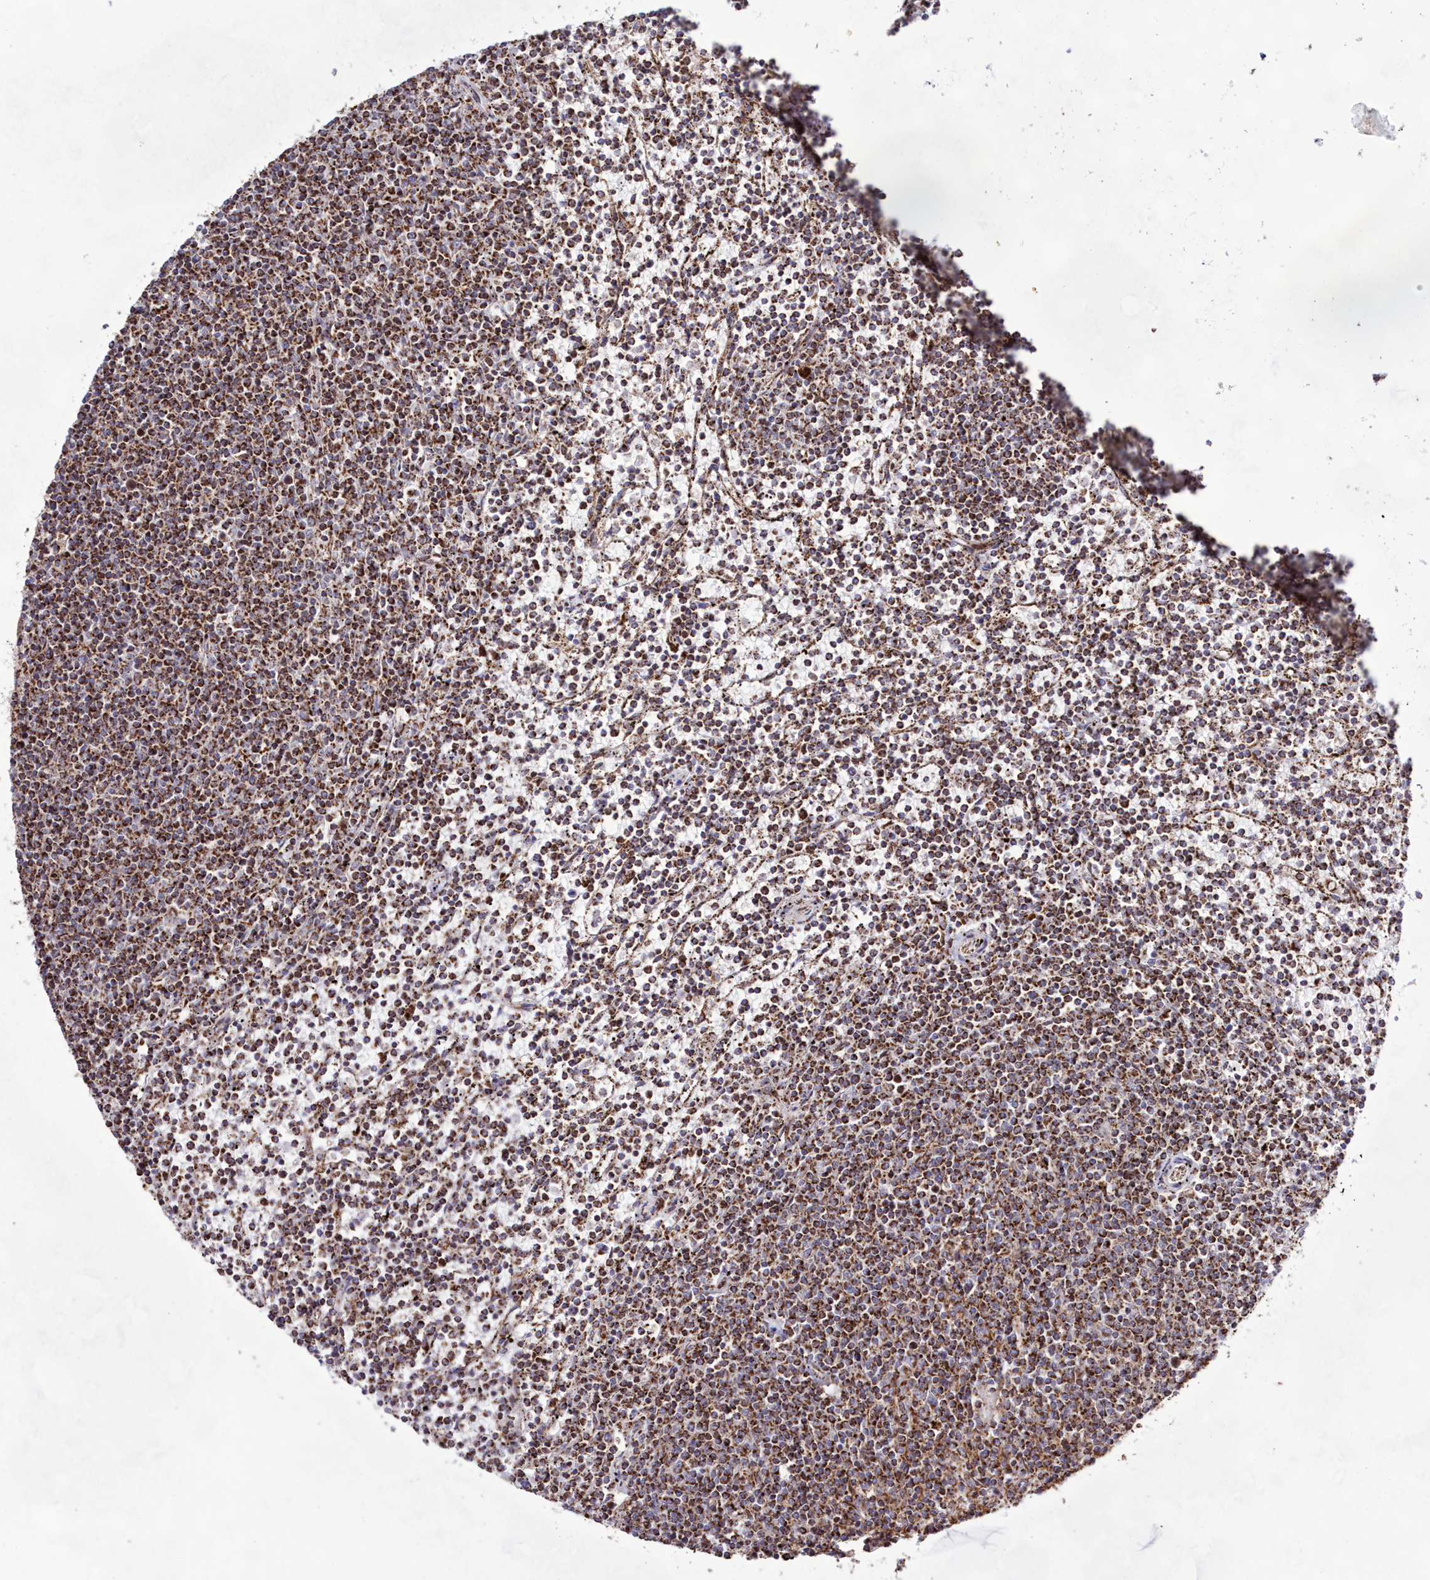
{"staining": {"intensity": "strong", "quantity": ">75%", "location": "cytoplasmic/membranous"}, "tissue": "lymphoma", "cell_type": "Tumor cells", "image_type": "cancer", "snomed": [{"axis": "morphology", "description": "Malignant lymphoma, non-Hodgkin's type, Low grade"}, {"axis": "topography", "description": "Spleen"}], "caption": "IHC histopathology image of neoplastic tissue: human lymphoma stained using immunohistochemistry (IHC) displays high levels of strong protein expression localized specifically in the cytoplasmic/membranous of tumor cells, appearing as a cytoplasmic/membranous brown color.", "gene": "HADHB", "patient": {"sex": "female", "age": 50}}